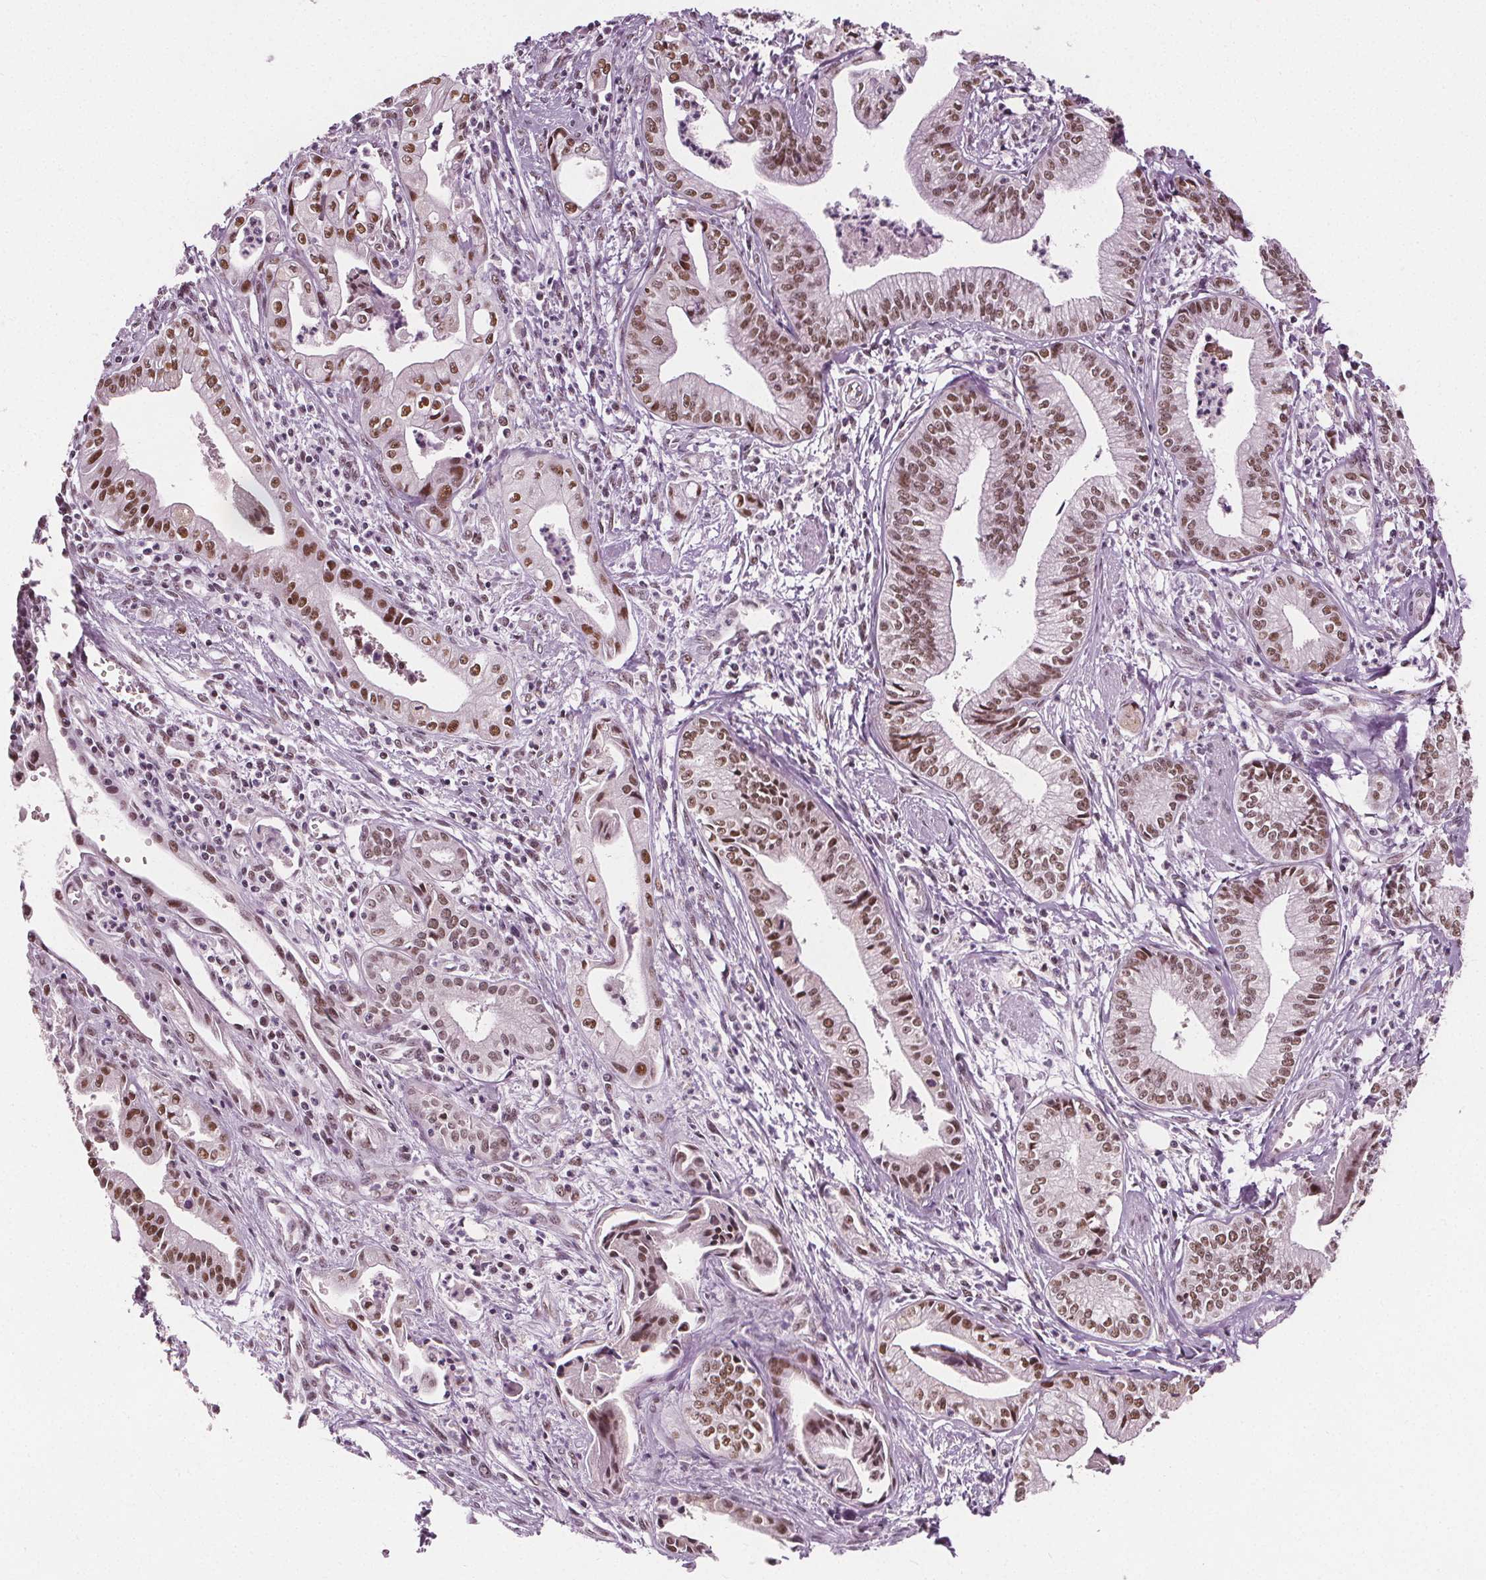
{"staining": {"intensity": "moderate", "quantity": ">75%", "location": "nuclear"}, "tissue": "pancreatic cancer", "cell_type": "Tumor cells", "image_type": "cancer", "snomed": [{"axis": "morphology", "description": "Adenocarcinoma, NOS"}, {"axis": "topography", "description": "Pancreas"}], "caption": "Pancreatic cancer (adenocarcinoma) stained for a protein reveals moderate nuclear positivity in tumor cells.", "gene": "IWS1", "patient": {"sex": "female", "age": 65}}